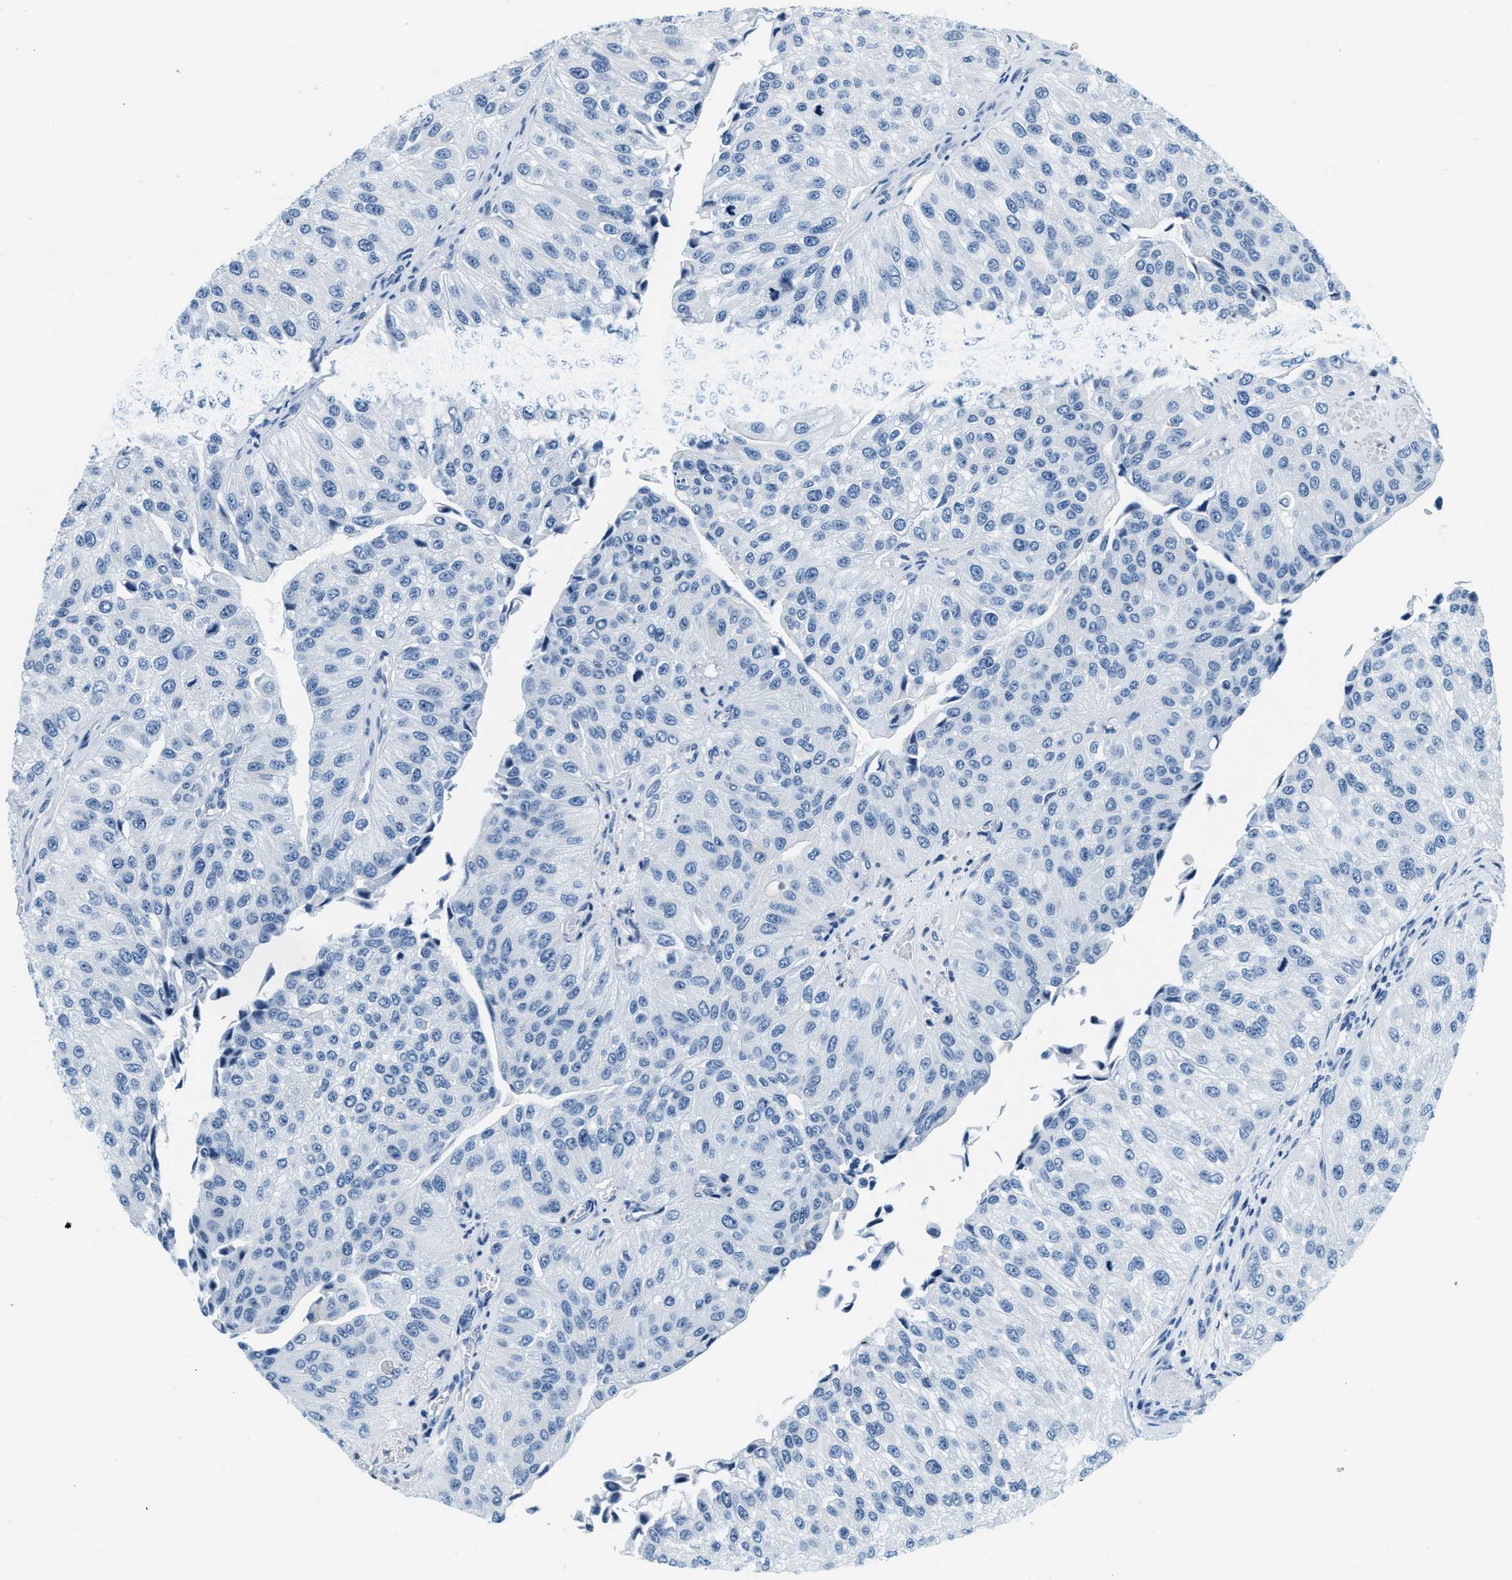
{"staining": {"intensity": "negative", "quantity": "none", "location": "none"}, "tissue": "urothelial cancer", "cell_type": "Tumor cells", "image_type": "cancer", "snomed": [{"axis": "morphology", "description": "Urothelial carcinoma, High grade"}, {"axis": "topography", "description": "Kidney"}, {"axis": "topography", "description": "Urinary bladder"}], "caption": "IHC image of neoplastic tissue: urothelial cancer stained with DAB exhibits no significant protein expression in tumor cells.", "gene": "CA4", "patient": {"sex": "male", "age": 77}}